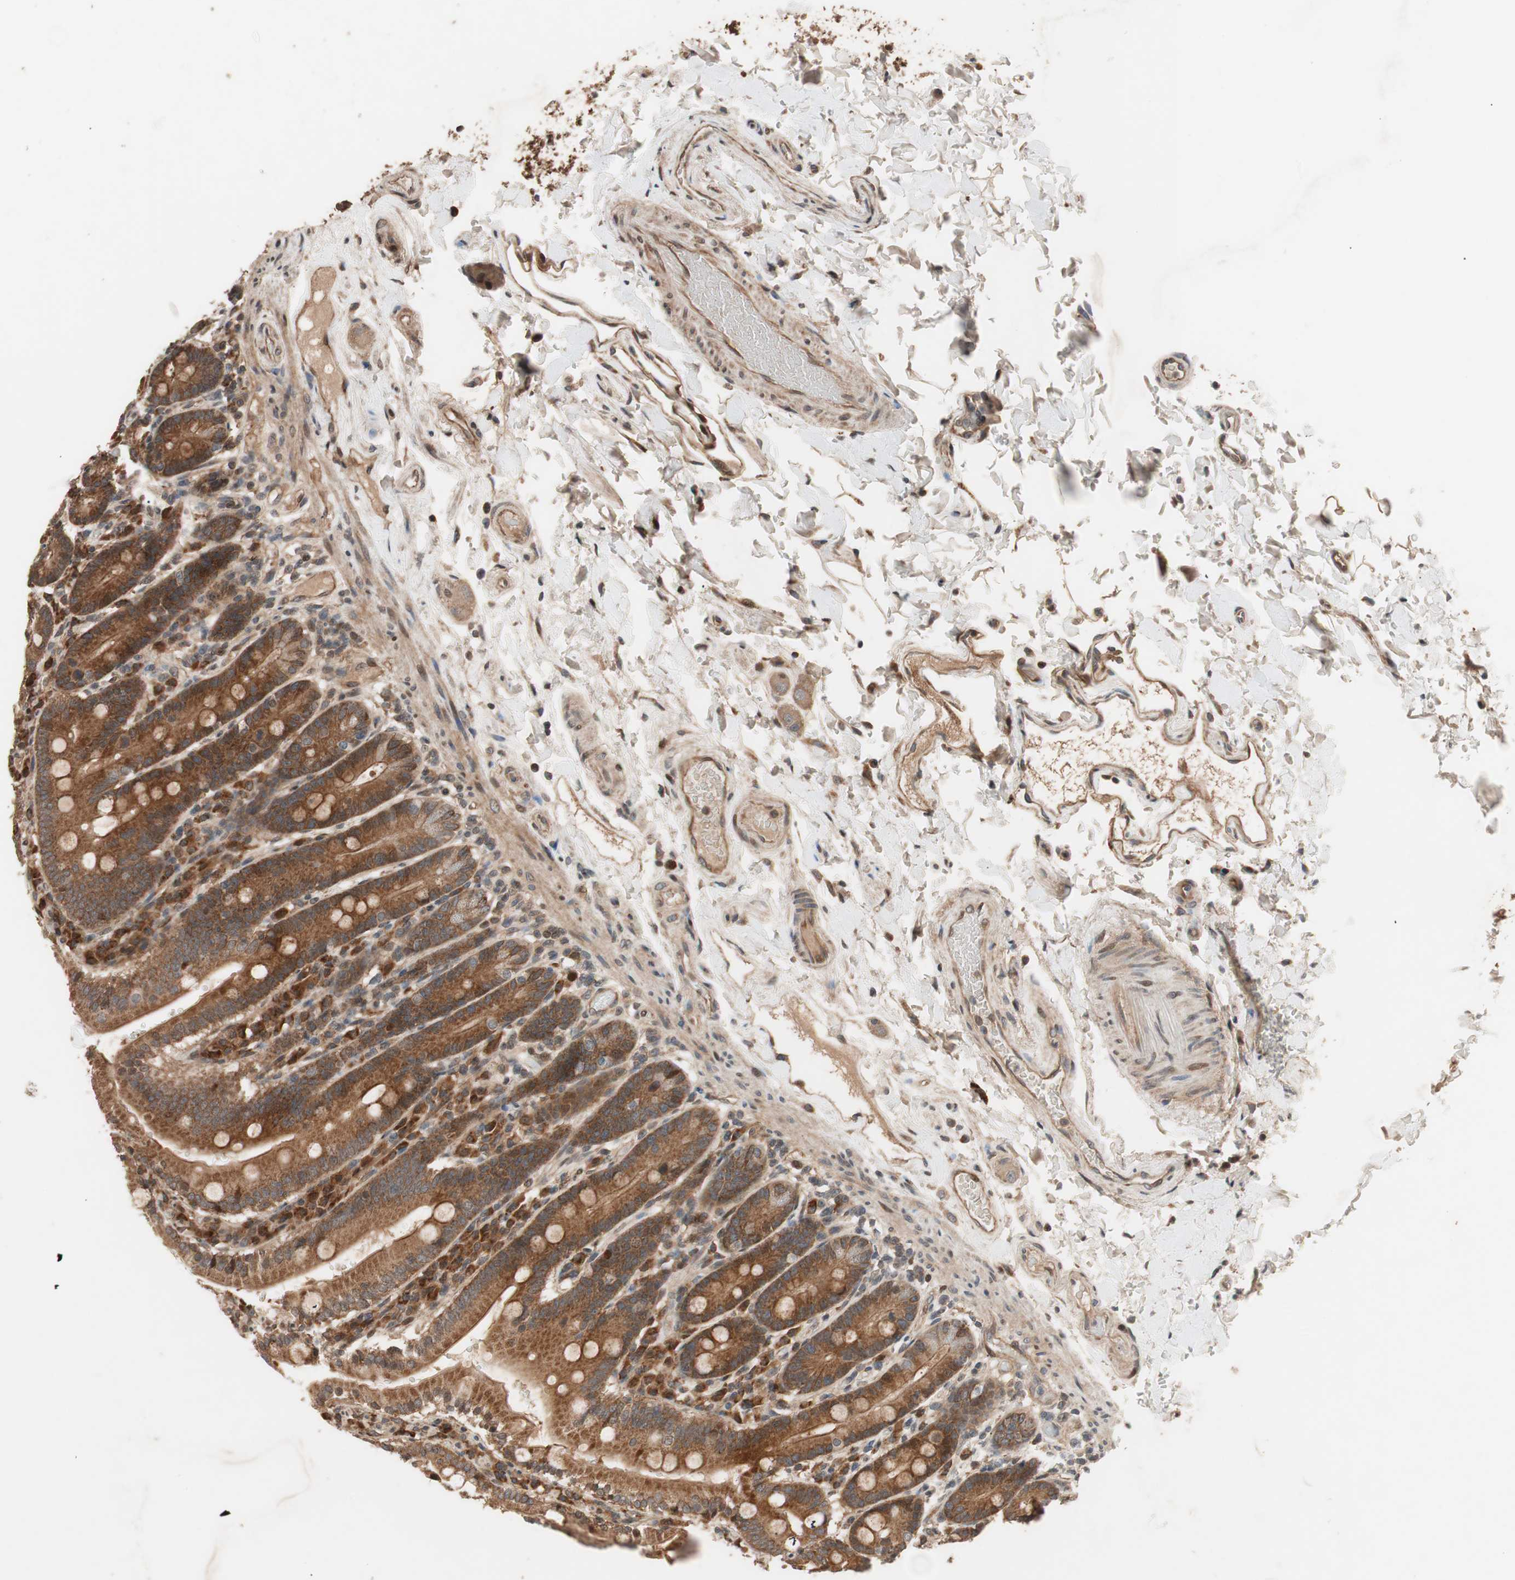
{"staining": {"intensity": "strong", "quantity": ">75%", "location": "cytoplasmic/membranous"}, "tissue": "duodenum", "cell_type": "Glandular cells", "image_type": "normal", "snomed": [{"axis": "morphology", "description": "Normal tissue, NOS"}, {"axis": "topography", "description": "Small intestine, NOS"}], "caption": "Duodenum stained for a protein (brown) demonstrates strong cytoplasmic/membranous positive expression in approximately >75% of glandular cells.", "gene": "NF2", "patient": {"sex": "female", "age": 71}}